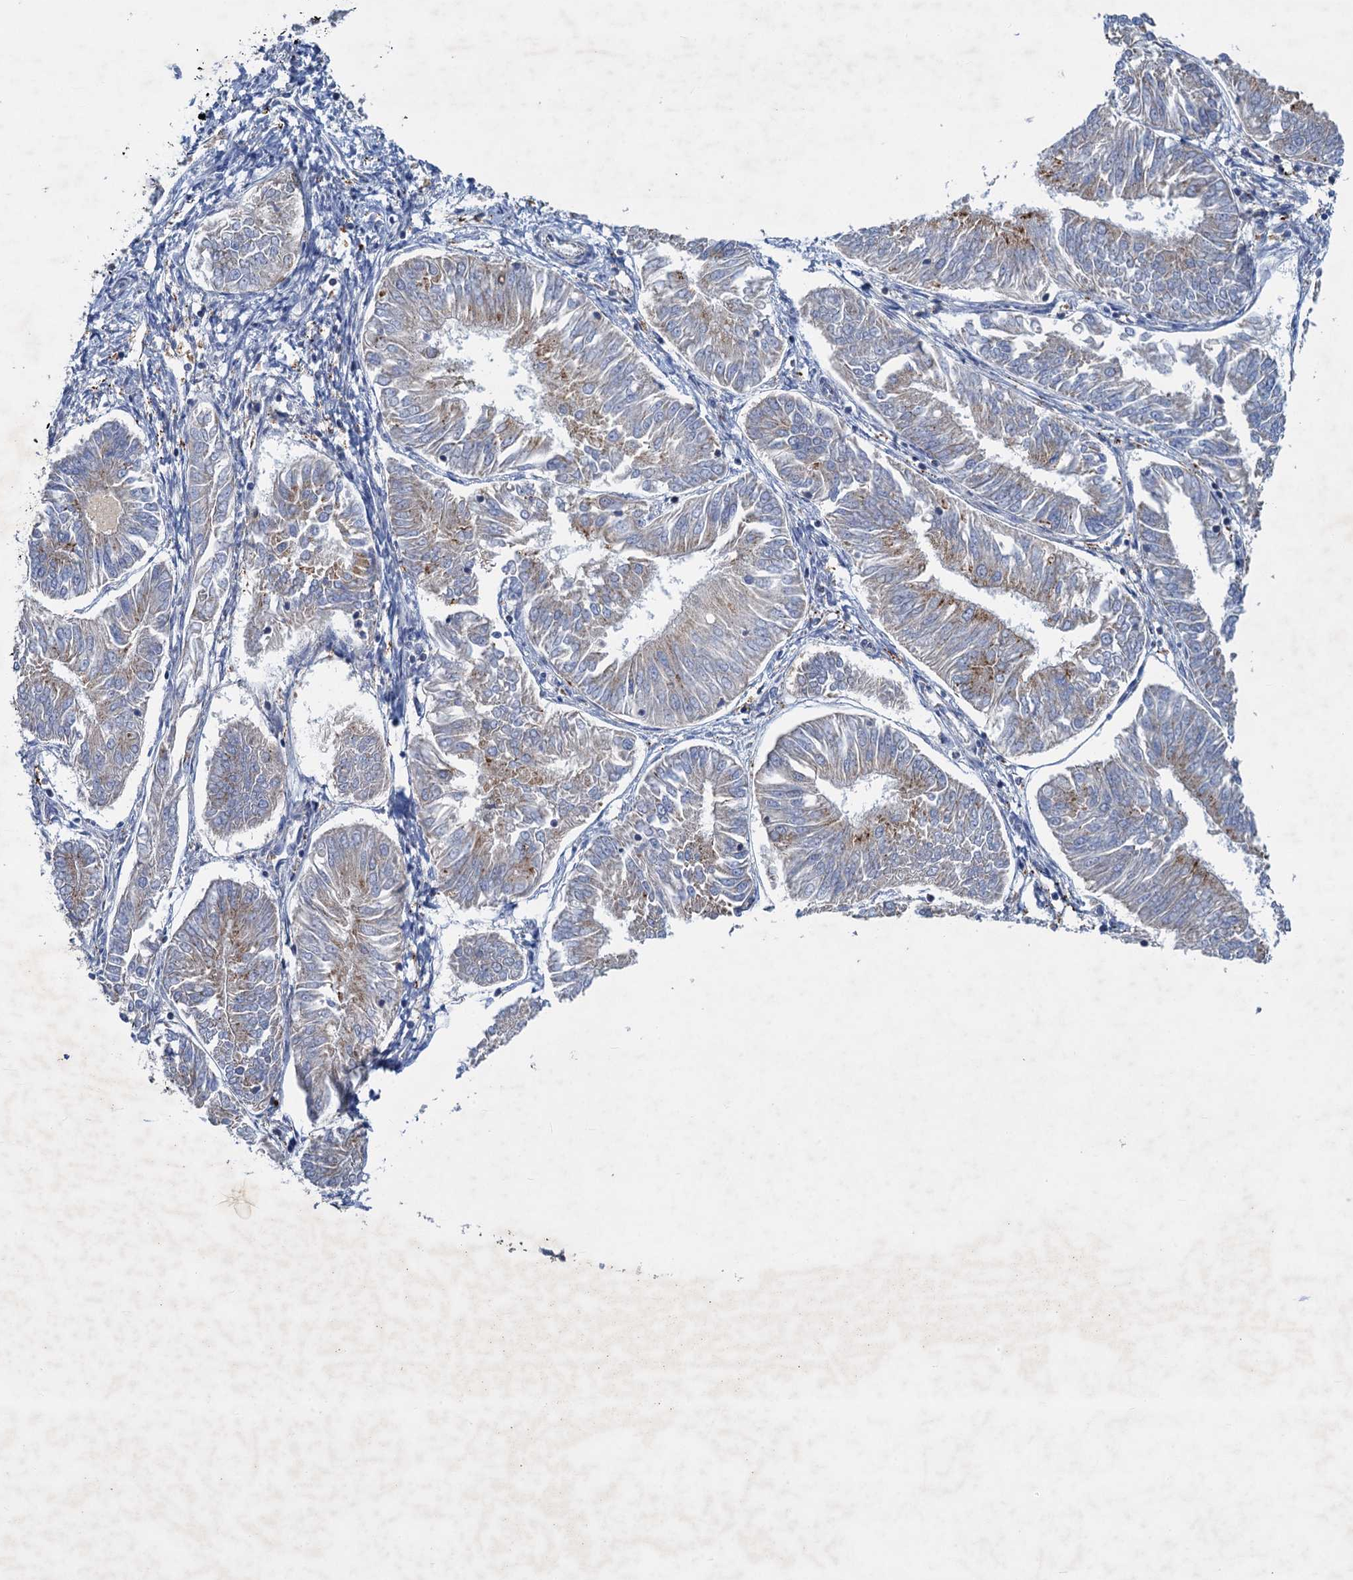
{"staining": {"intensity": "weak", "quantity": "<25%", "location": "cytoplasmic/membranous"}, "tissue": "endometrial cancer", "cell_type": "Tumor cells", "image_type": "cancer", "snomed": [{"axis": "morphology", "description": "Adenocarcinoma, NOS"}, {"axis": "topography", "description": "Endometrium"}], "caption": "Immunohistochemical staining of human endometrial adenocarcinoma demonstrates no significant staining in tumor cells.", "gene": "ANKS3", "patient": {"sex": "female", "age": 58}}